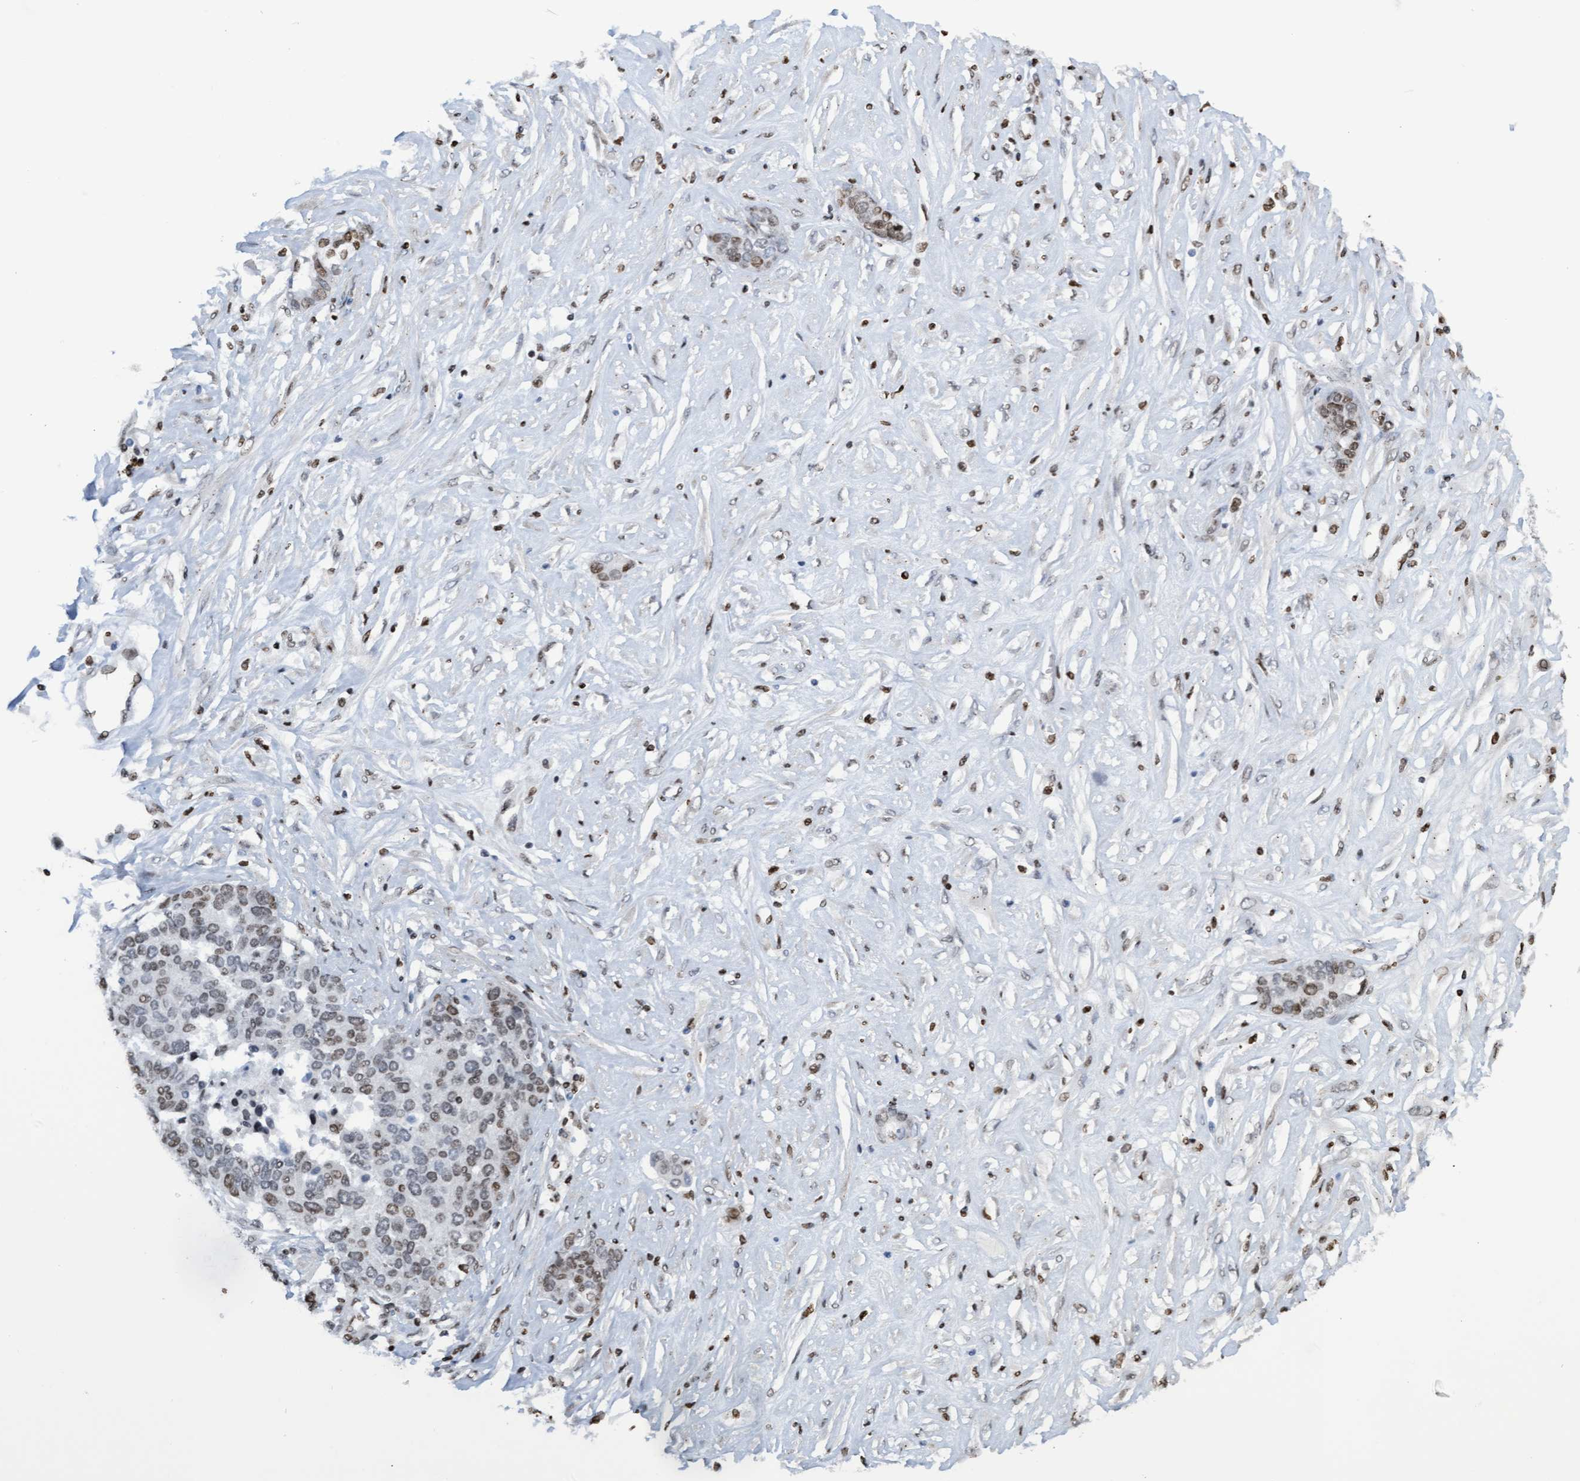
{"staining": {"intensity": "weak", "quantity": "25%-75%", "location": "nuclear"}, "tissue": "ovarian cancer", "cell_type": "Tumor cells", "image_type": "cancer", "snomed": [{"axis": "morphology", "description": "Cystadenocarcinoma, serous, NOS"}, {"axis": "topography", "description": "Ovary"}], "caption": "About 25%-75% of tumor cells in ovarian cancer (serous cystadenocarcinoma) show weak nuclear protein positivity as visualized by brown immunohistochemical staining.", "gene": "CBX2", "patient": {"sex": "female", "age": 44}}